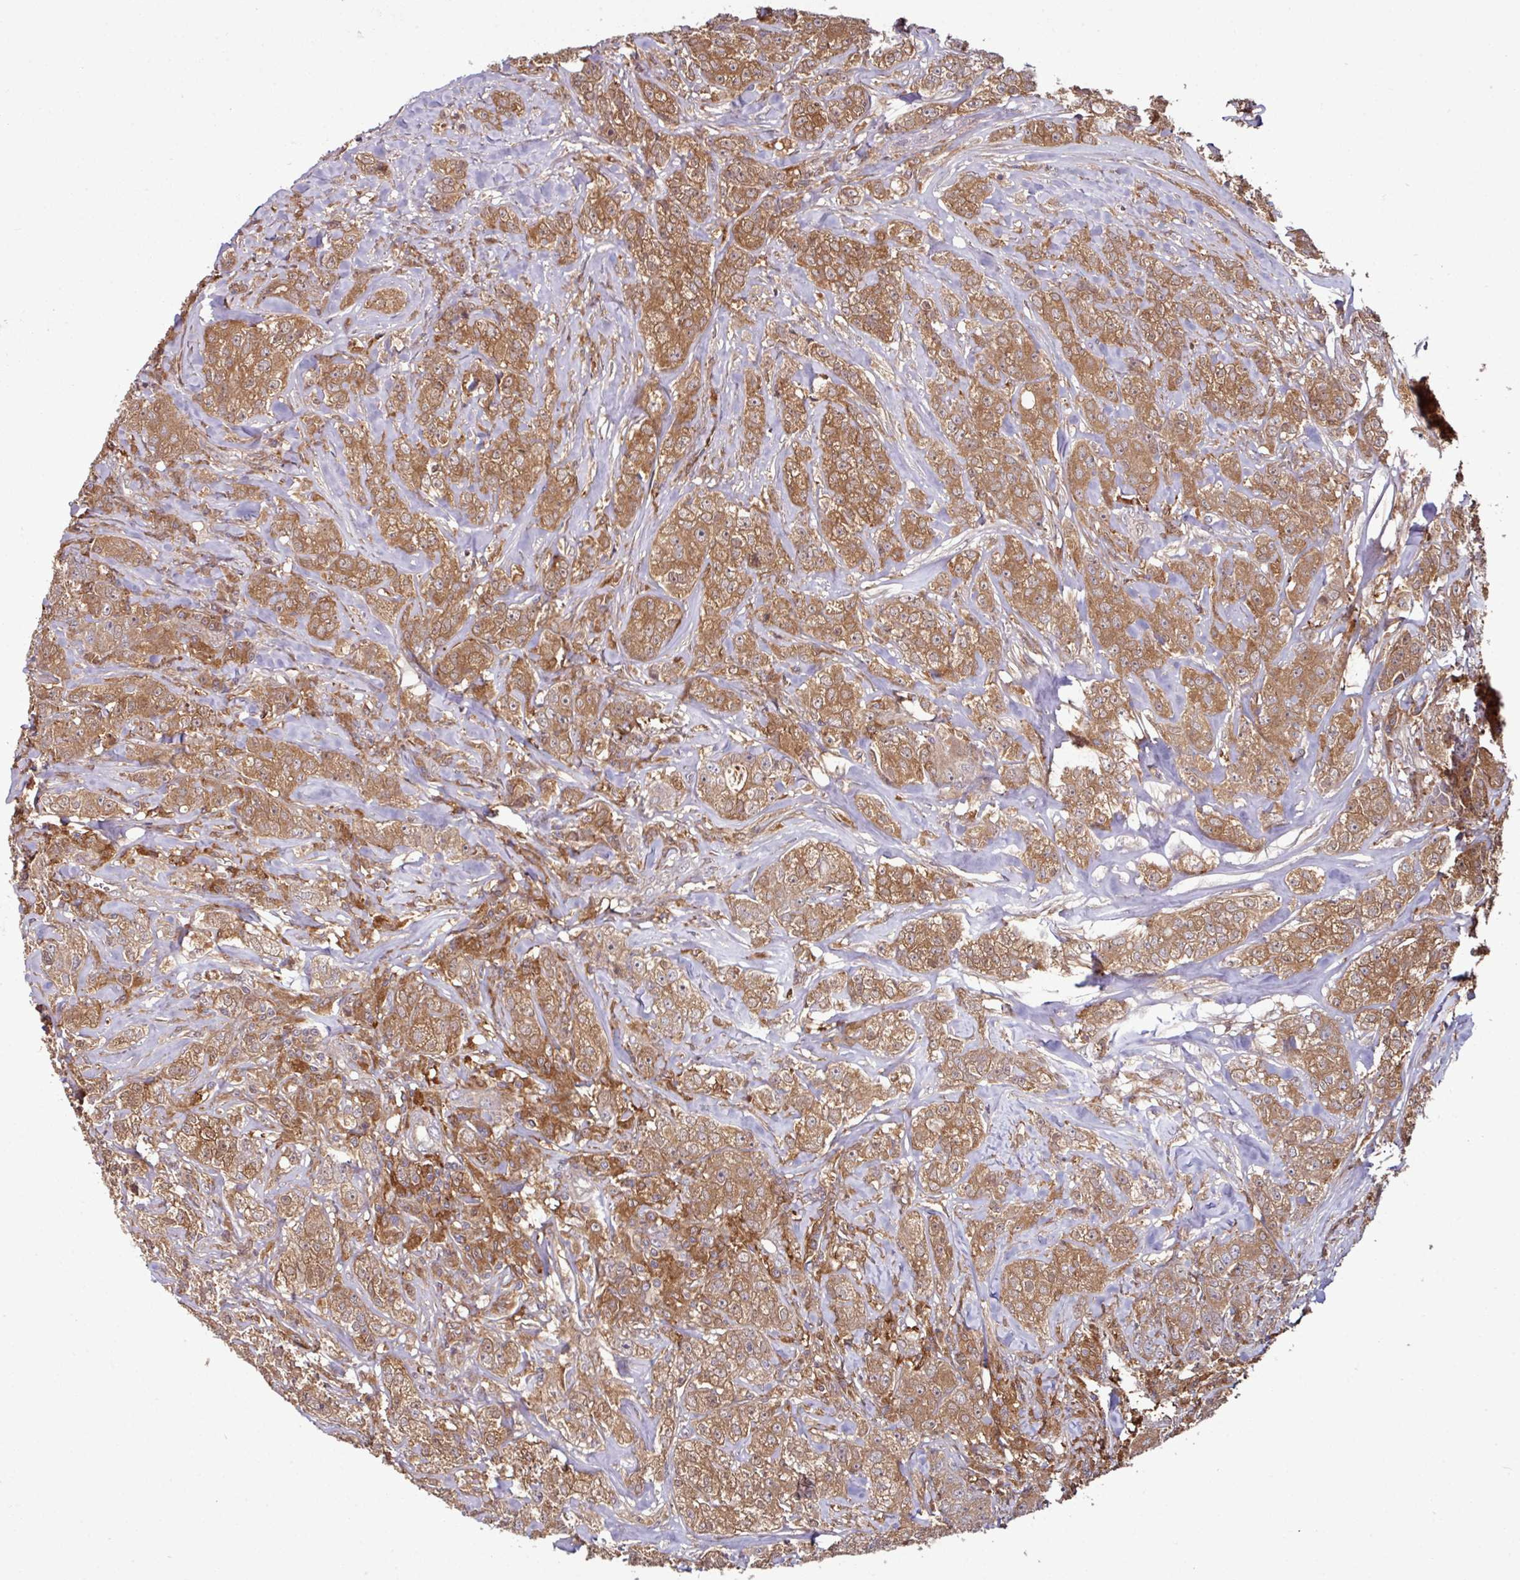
{"staining": {"intensity": "moderate", "quantity": ">75%", "location": "cytoplasmic/membranous"}, "tissue": "breast cancer", "cell_type": "Tumor cells", "image_type": "cancer", "snomed": [{"axis": "morphology", "description": "Duct carcinoma"}, {"axis": "topography", "description": "Breast"}], "caption": "Breast cancer (intraductal carcinoma) stained for a protein (brown) demonstrates moderate cytoplasmic/membranous positive expression in about >75% of tumor cells.", "gene": "GNPDA1", "patient": {"sex": "female", "age": 43}}